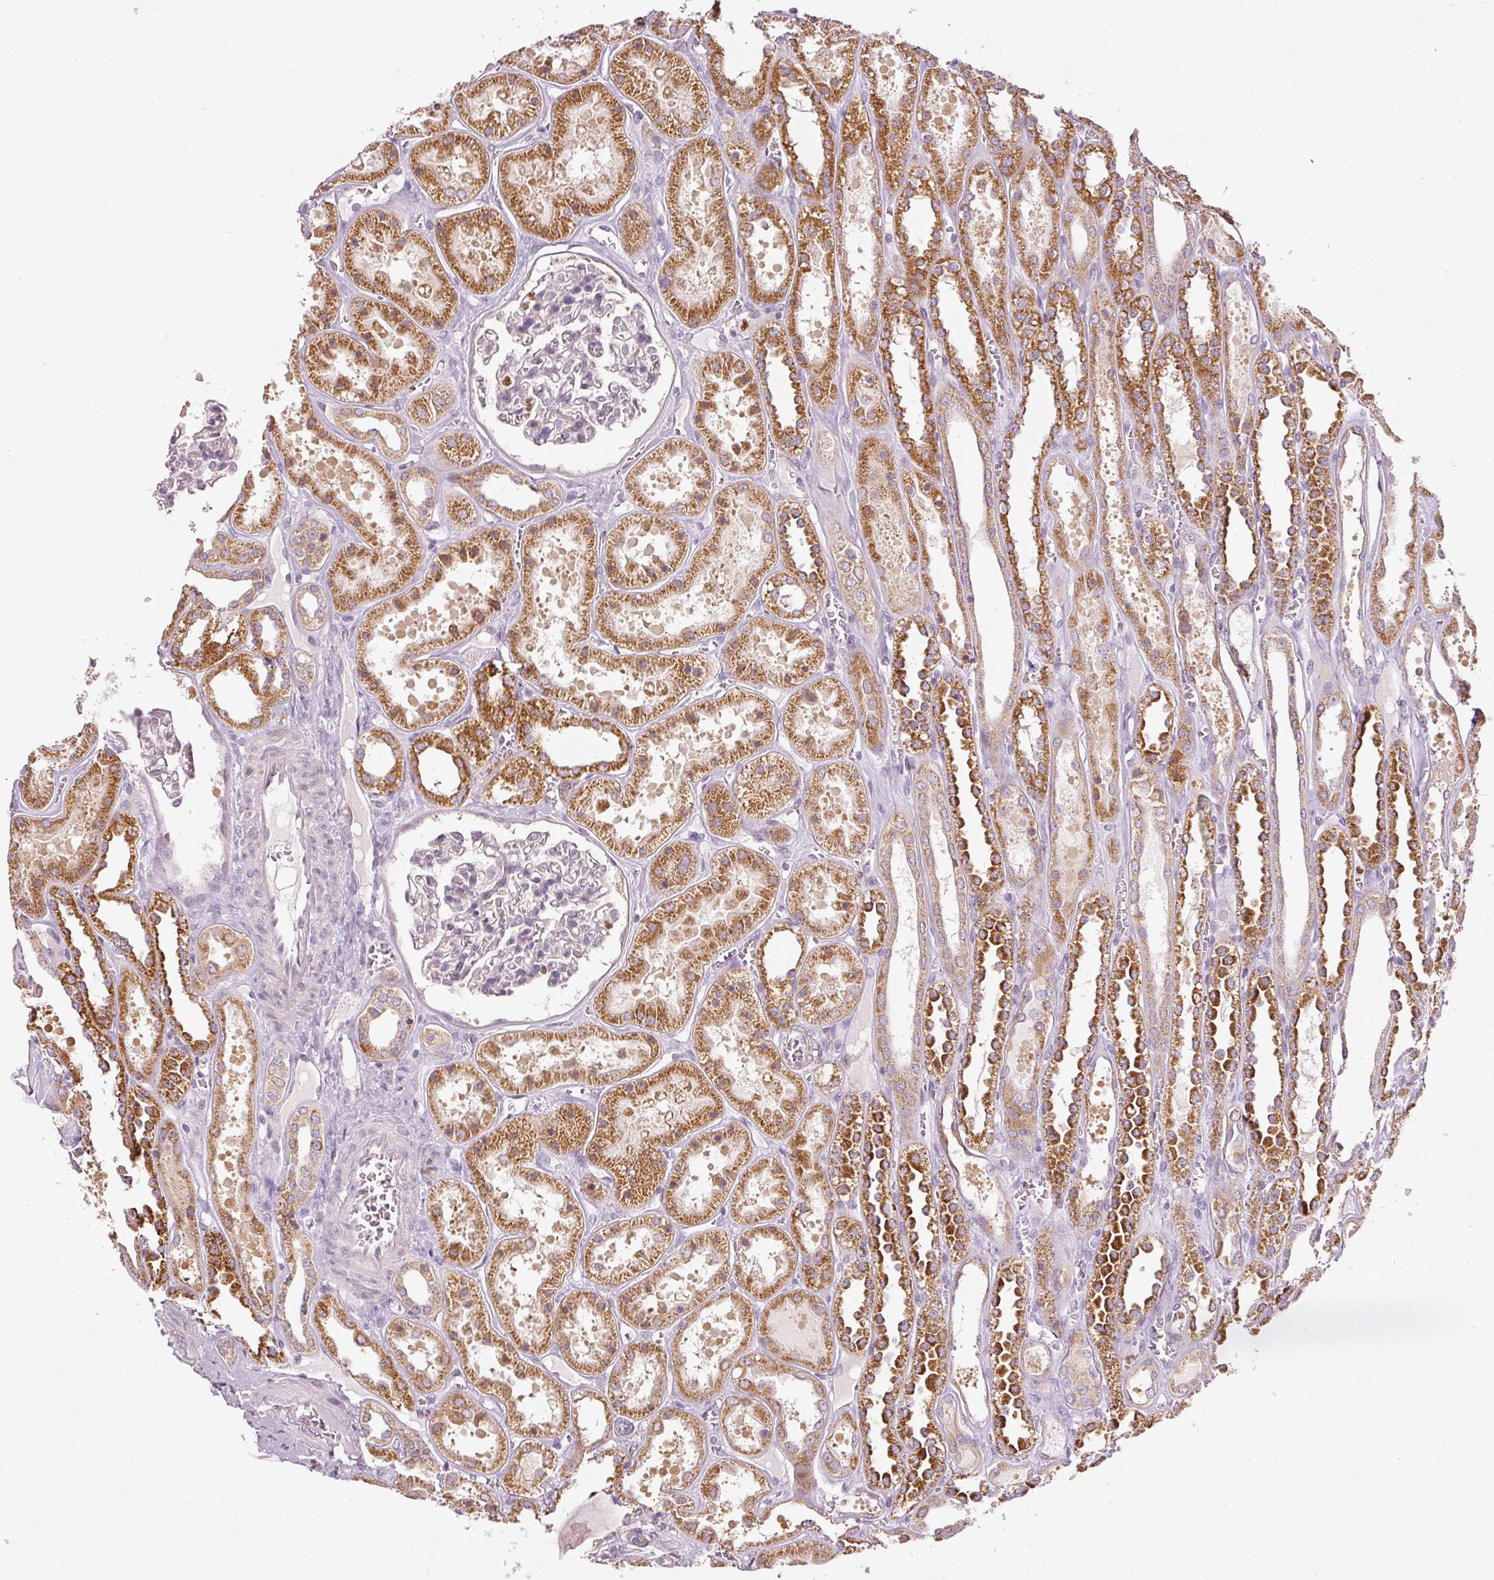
{"staining": {"intensity": "negative", "quantity": "none", "location": "none"}, "tissue": "kidney", "cell_type": "Cells in glomeruli", "image_type": "normal", "snomed": [{"axis": "morphology", "description": "Normal tissue, NOS"}, {"axis": "topography", "description": "Kidney"}], "caption": "Cells in glomeruli show no significant expression in normal kidney. Brightfield microscopy of immunohistochemistry (IHC) stained with DAB (3,3'-diaminobenzidine) (brown) and hematoxylin (blue), captured at high magnification.", "gene": "MTHFD1L", "patient": {"sex": "female", "age": 41}}